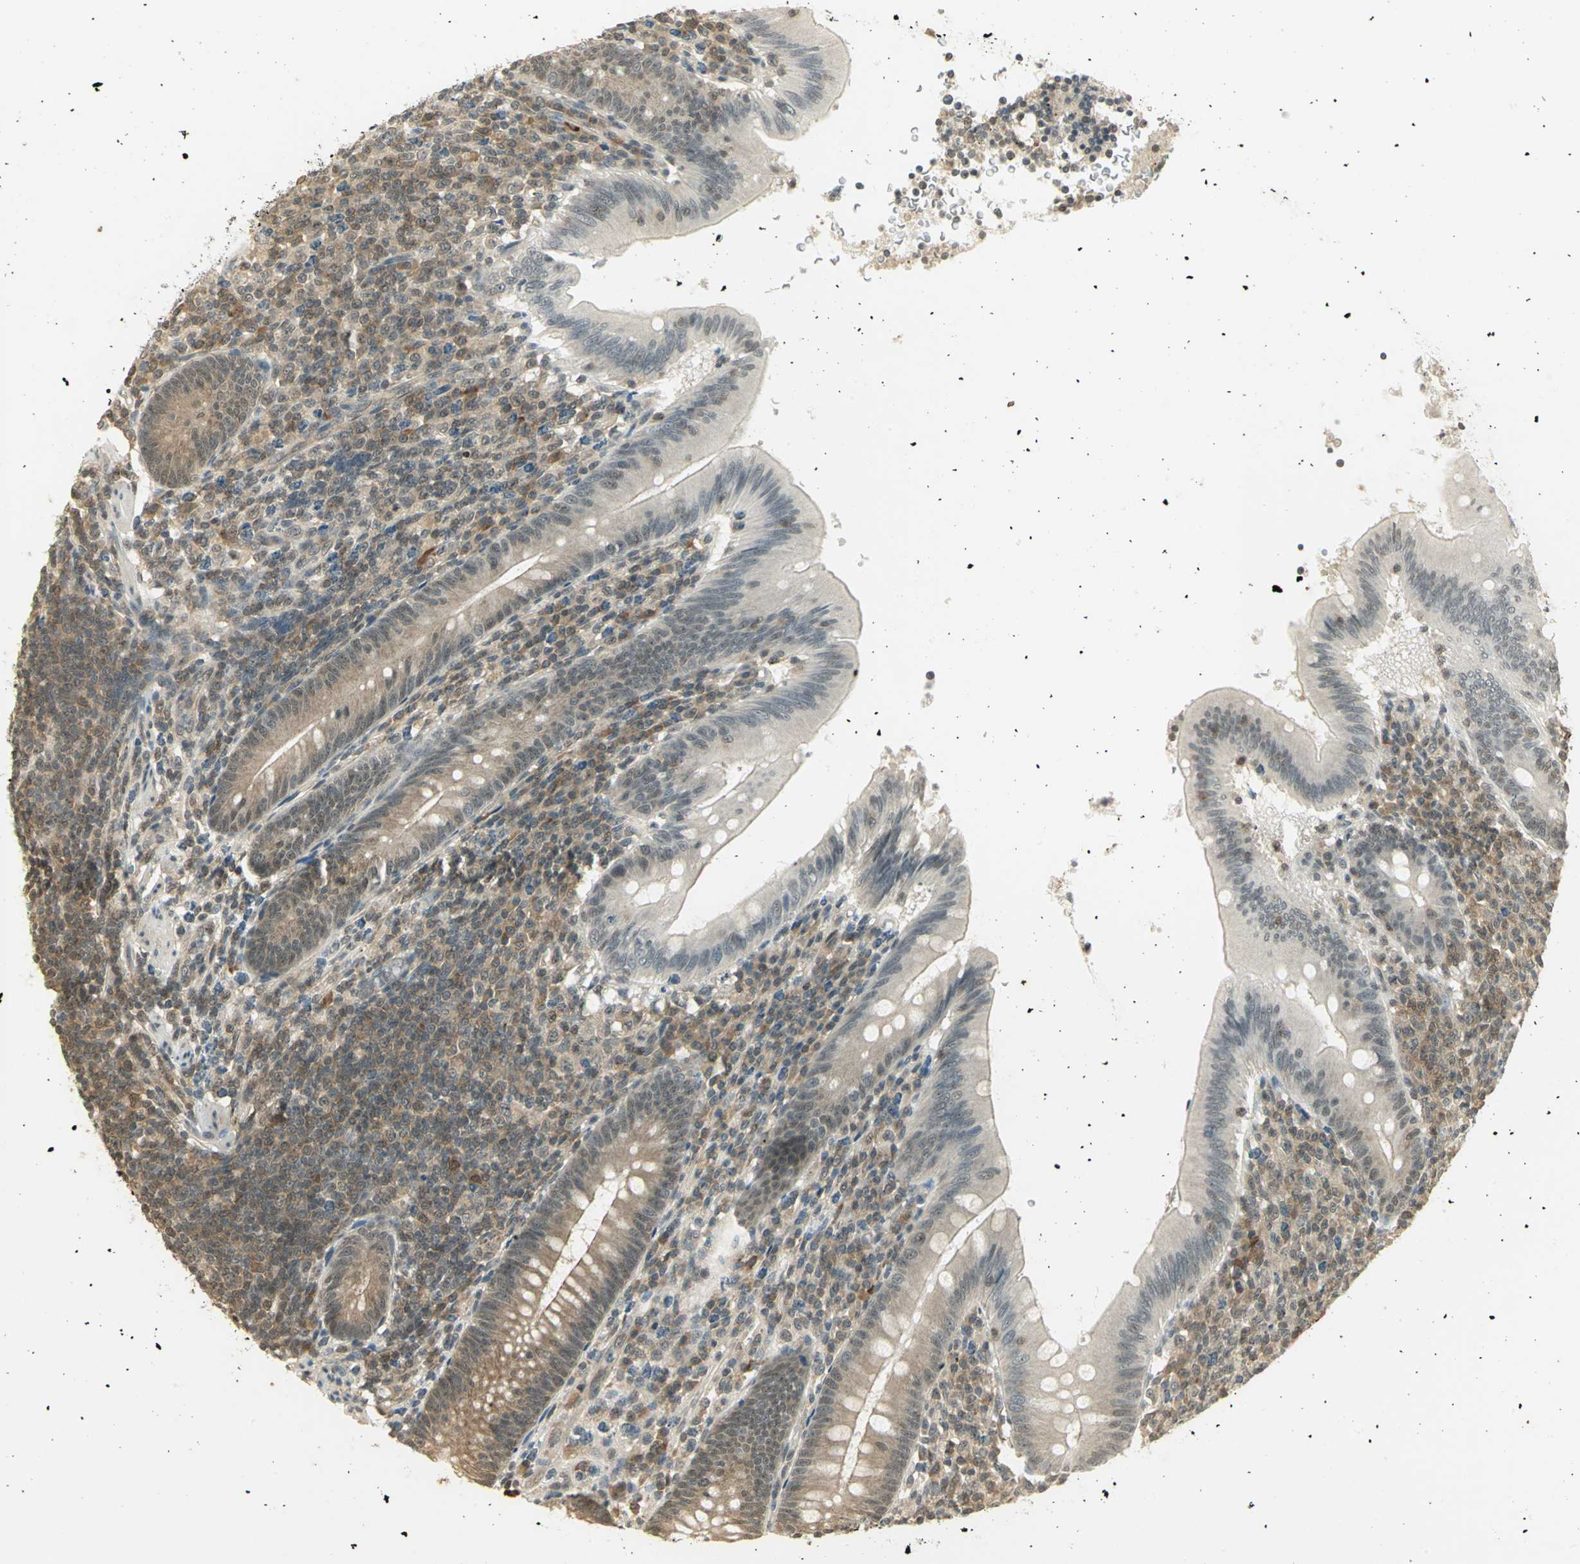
{"staining": {"intensity": "moderate", "quantity": ">75%", "location": "cytoplasmic/membranous"}, "tissue": "appendix", "cell_type": "Glandular cells", "image_type": "normal", "snomed": [{"axis": "morphology", "description": "Normal tissue, NOS"}, {"axis": "morphology", "description": "Inflammation, NOS"}, {"axis": "topography", "description": "Appendix"}], "caption": "Immunohistochemical staining of normal human appendix exhibits moderate cytoplasmic/membranous protein positivity in about >75% of glandular cells.", "gene": "CDC34", "patient": {"sex": "male", "age": 46}}